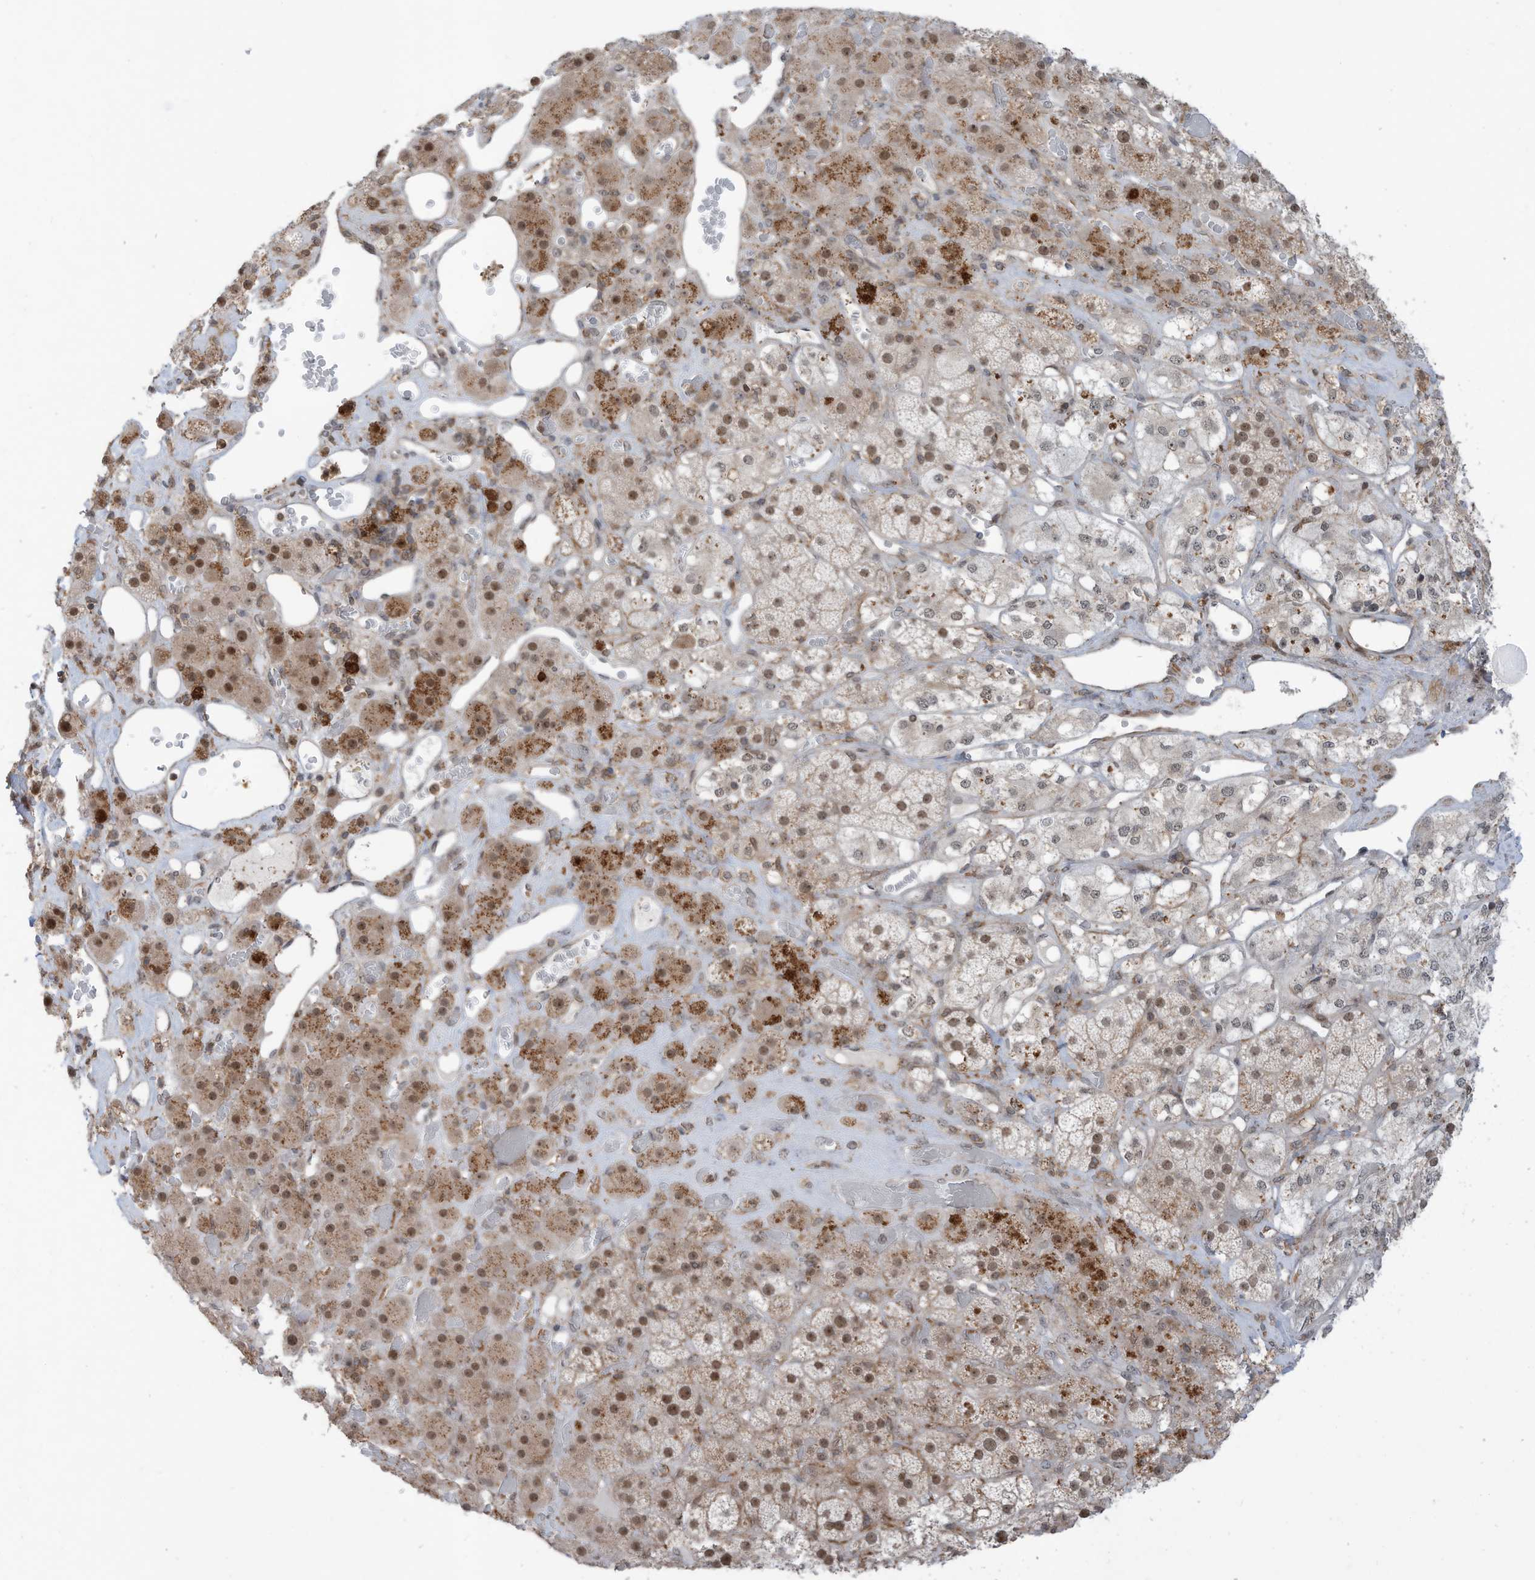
{"staining": {"intensity": "strong", "quantity": ">75%", "location": "nuclear"}, "tissue": "adrenal gland", "cell_type": "Glandular cells", "image_type": "normal", "snomed": [{"axis": "morphology", "description": "Normal tissue, NOS"}, {"axis": "topography", "description": "Adrenal gland"}], "caption": "A brown stain shows strong nuclear expression of a protein in glandular cells of benign human adrenal gland. The protein is stained brown, and the nuclei are stained in blue (DAB (3,3'-diaminobenzidine) IHC with brightfield microscopy, high magnification).", "gene": "REPIN1", "patient": {"sex": "male", "age": 57}}